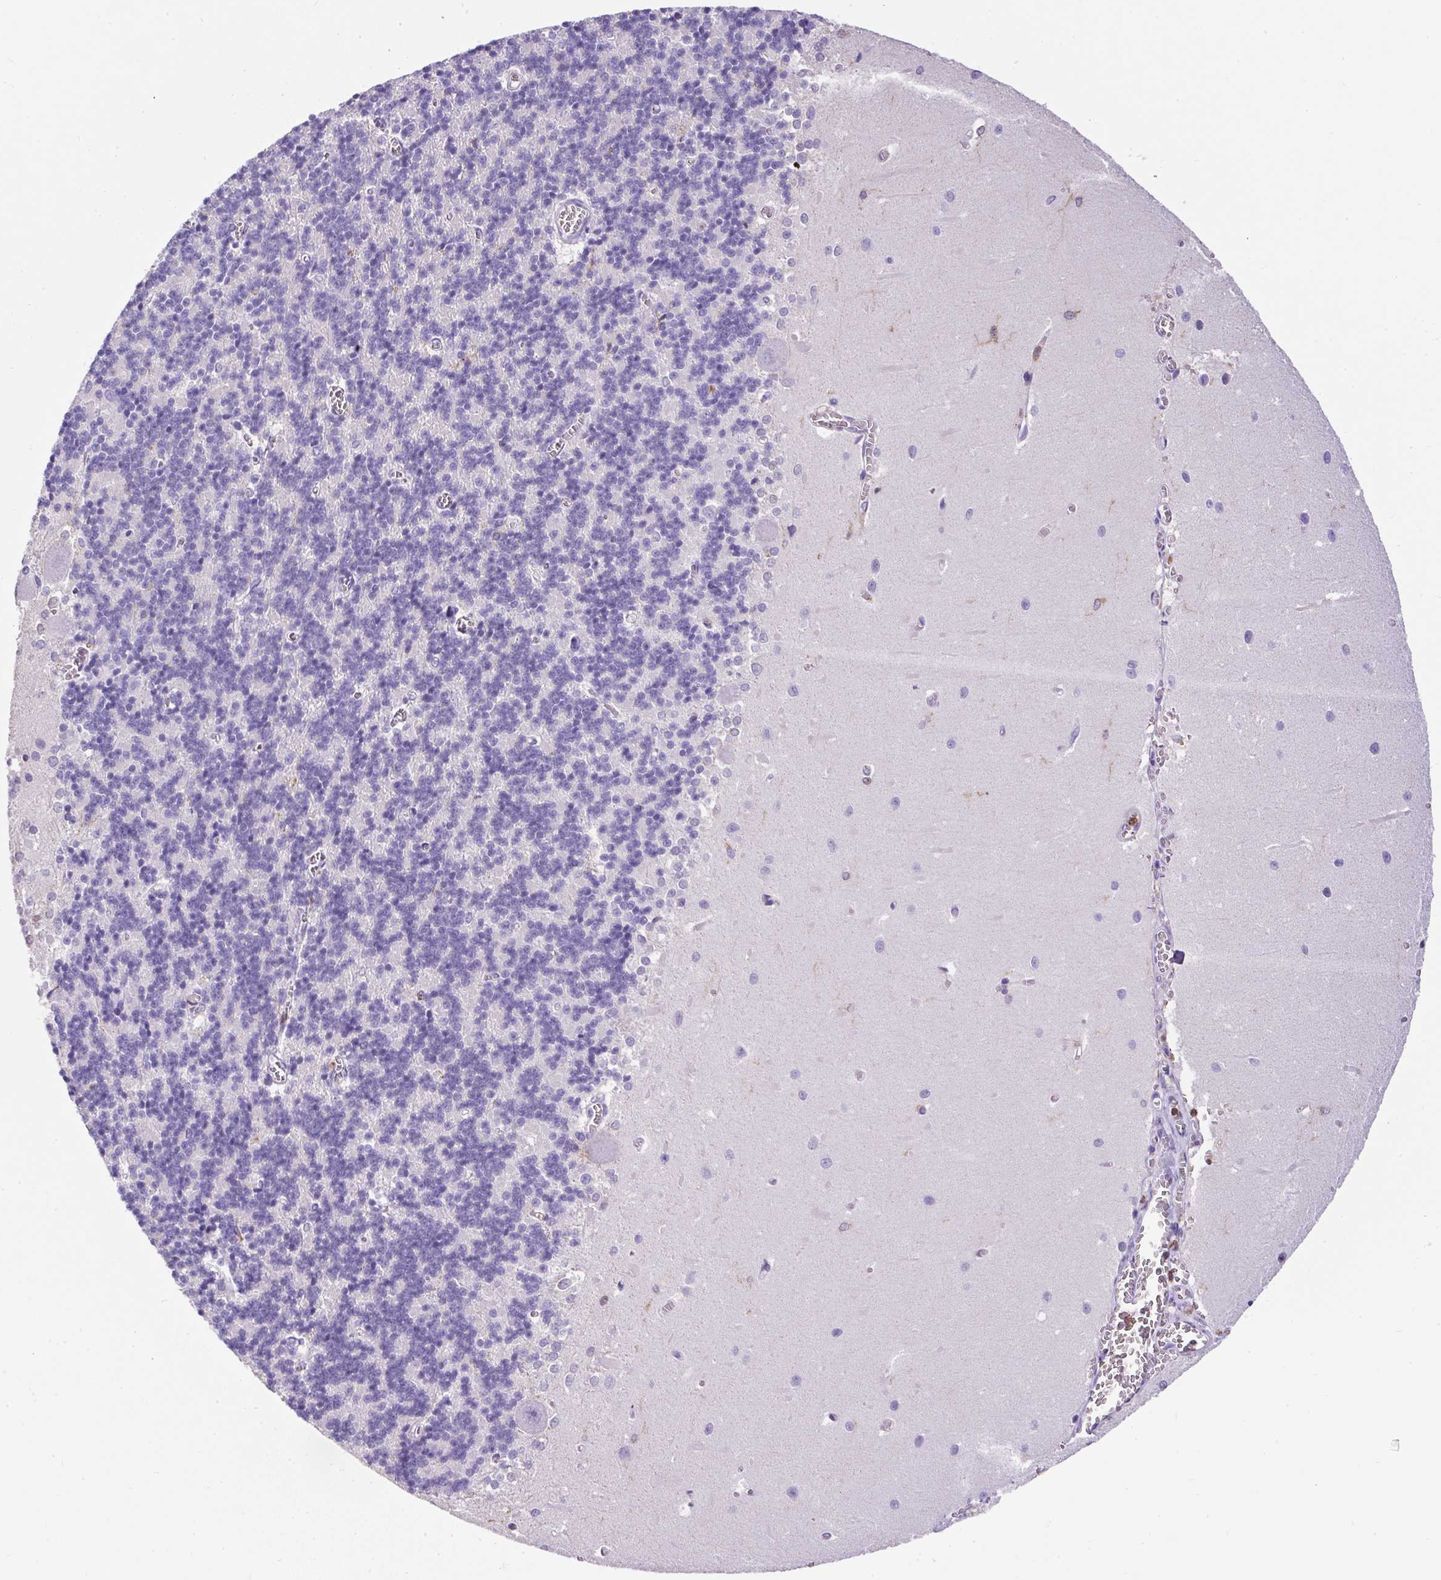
{"staining": {"intensity": "negative", "quantity": "none", "location": "none"}, "tissue": "cerebellum", "cell_type": "Cells in granular layer", "image_type": "normal", "snomed": [{"axis": "morphology", "description": "Normal tissue, NOS"}, {"axis": "topography", "description": "Cerebellum"}], "caption": "This is a image of immunohistochemistry staining of benign cerebellum, which shows no expression in cells in granular layer.", "gene": "FAM228B", "patient": {"sex": "male", "age": 37}}